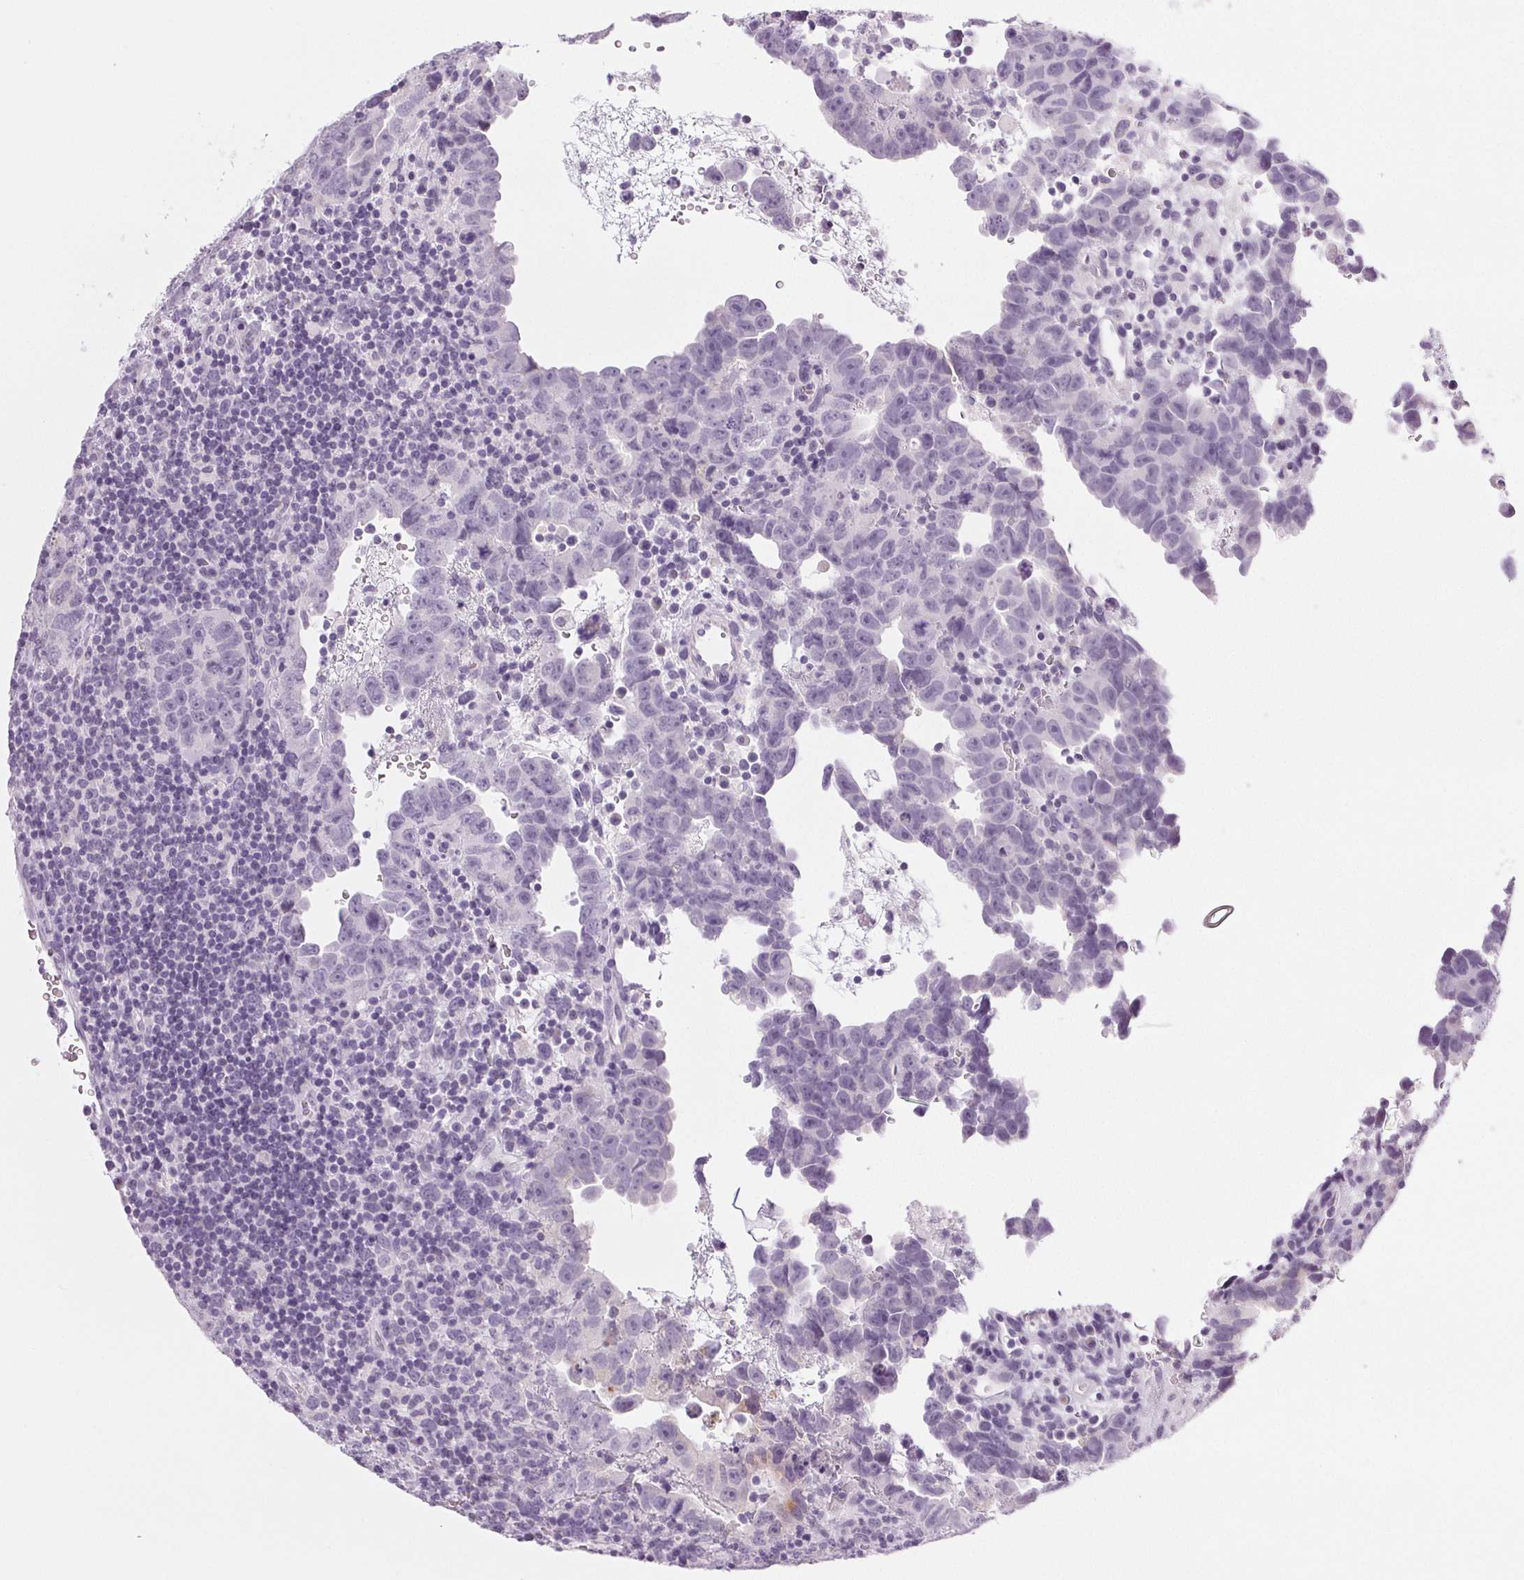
{"staining": {"intensity": "negative", "quantity": "none", "location": "none"}, "tissue": "testis cancer", "cell_type": "Tumor cells", "image_type": "cancer", "snomed": [{"axis": "morphology", "description": "Carcinoma, Embryonal, NOS"}, {"axis": "topography", "description": "Testis"}], "caption": "DAB immunohistochemical staining of human testis cancer (embryonal carcinoma) displays no significant positivity in tumor cells.", "gene": "COL7A1", "patient": {"sex": "male", "age": 24}}